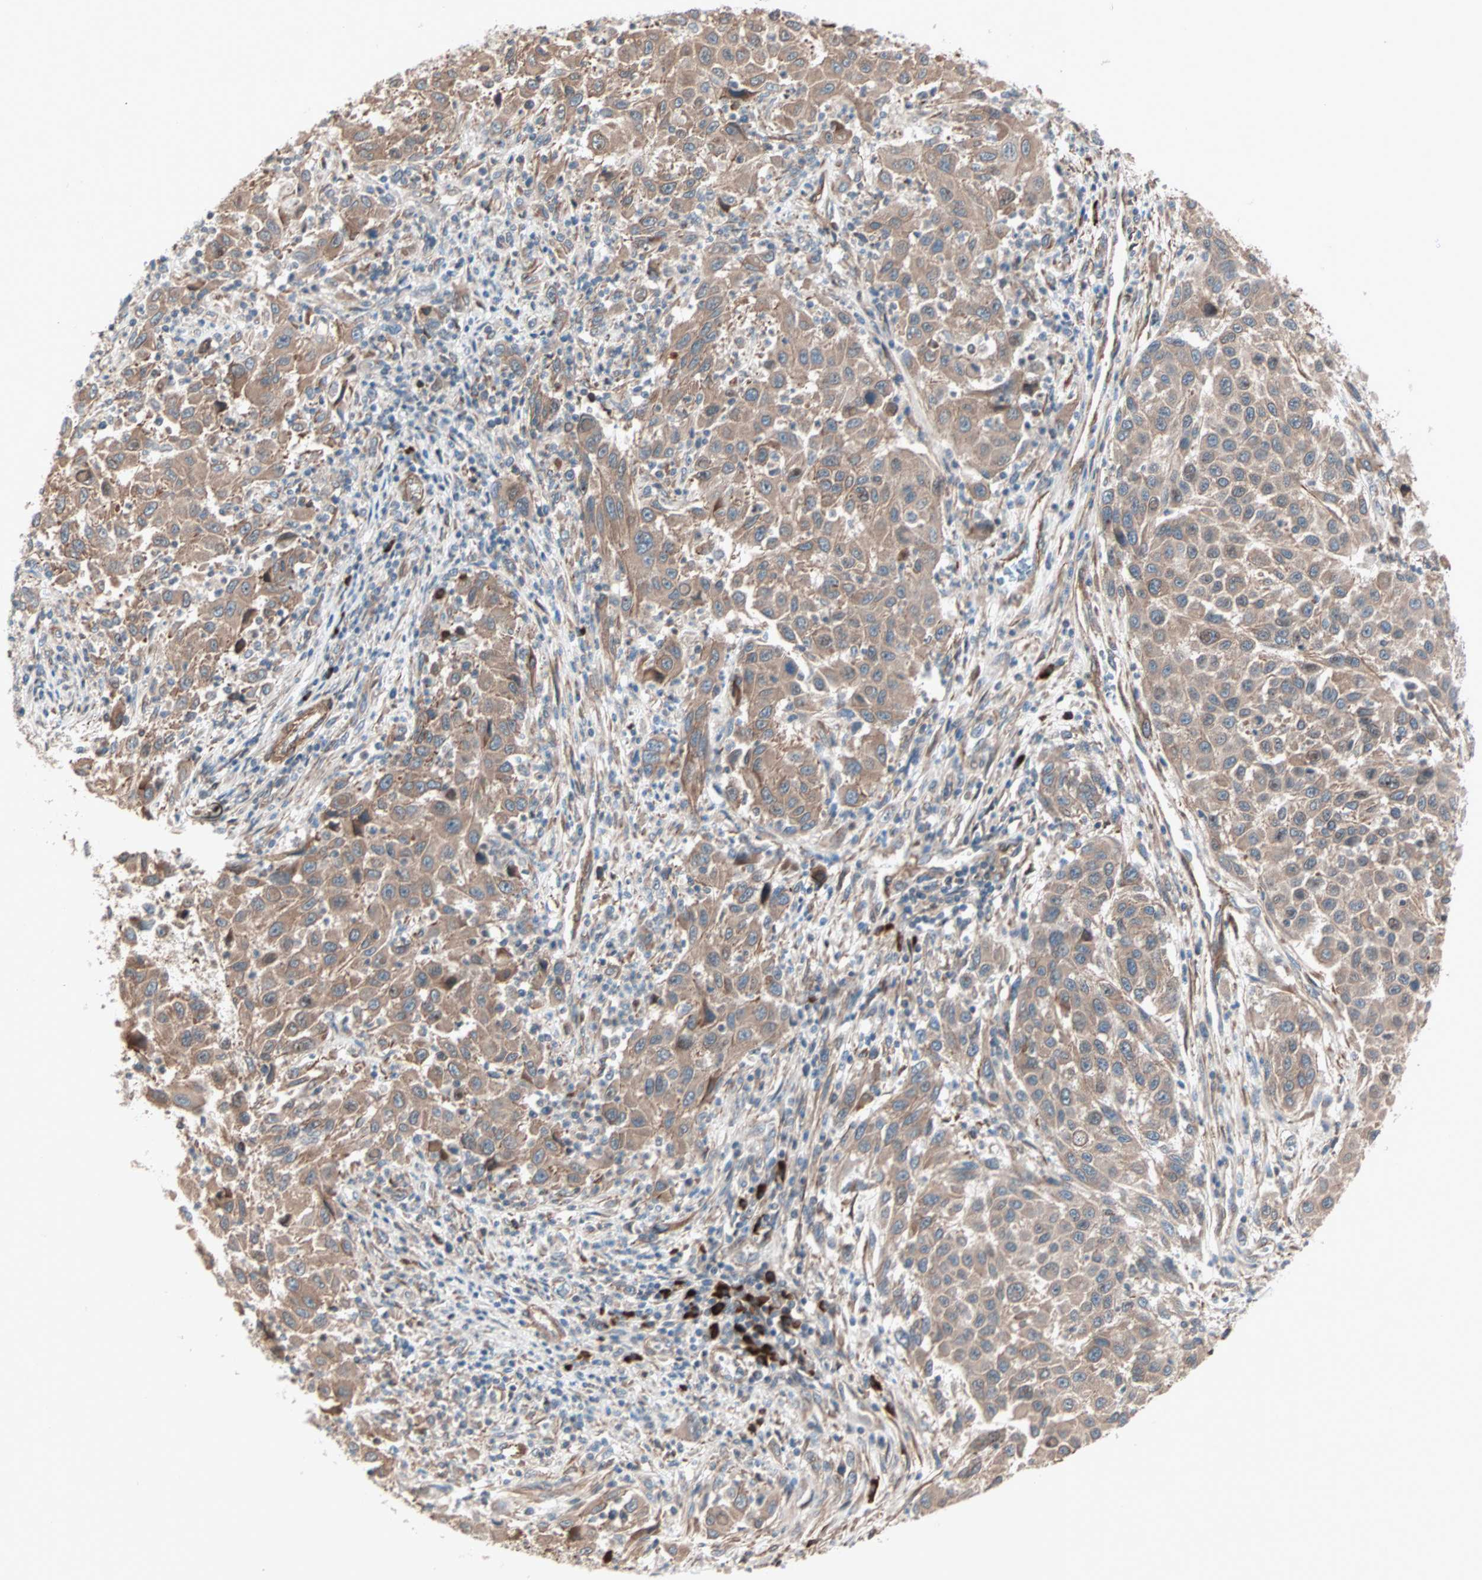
{"staining": {"intensity": "moderate", "quantity": ">75%", "location": "cytoplasmic/membranous"}, "tissue": "melanoma", "cell_type": "Tumor cells", "image_type": "cancer", "snomed": [{"axis": "morphology", "description": "Malignant melanoma, Metastatic site"}, {"axis": "topography", "description": "Lymph node"}], "caption": "There is medium levels of moderate cytoplasmic/membranous staining in tumor cells of malignant melanoma (metastatic site), as demonstrated by immunohistochemical staining (brown color).", "gene": "ALG5", "patient": {"sex": "male", "age": 61}}